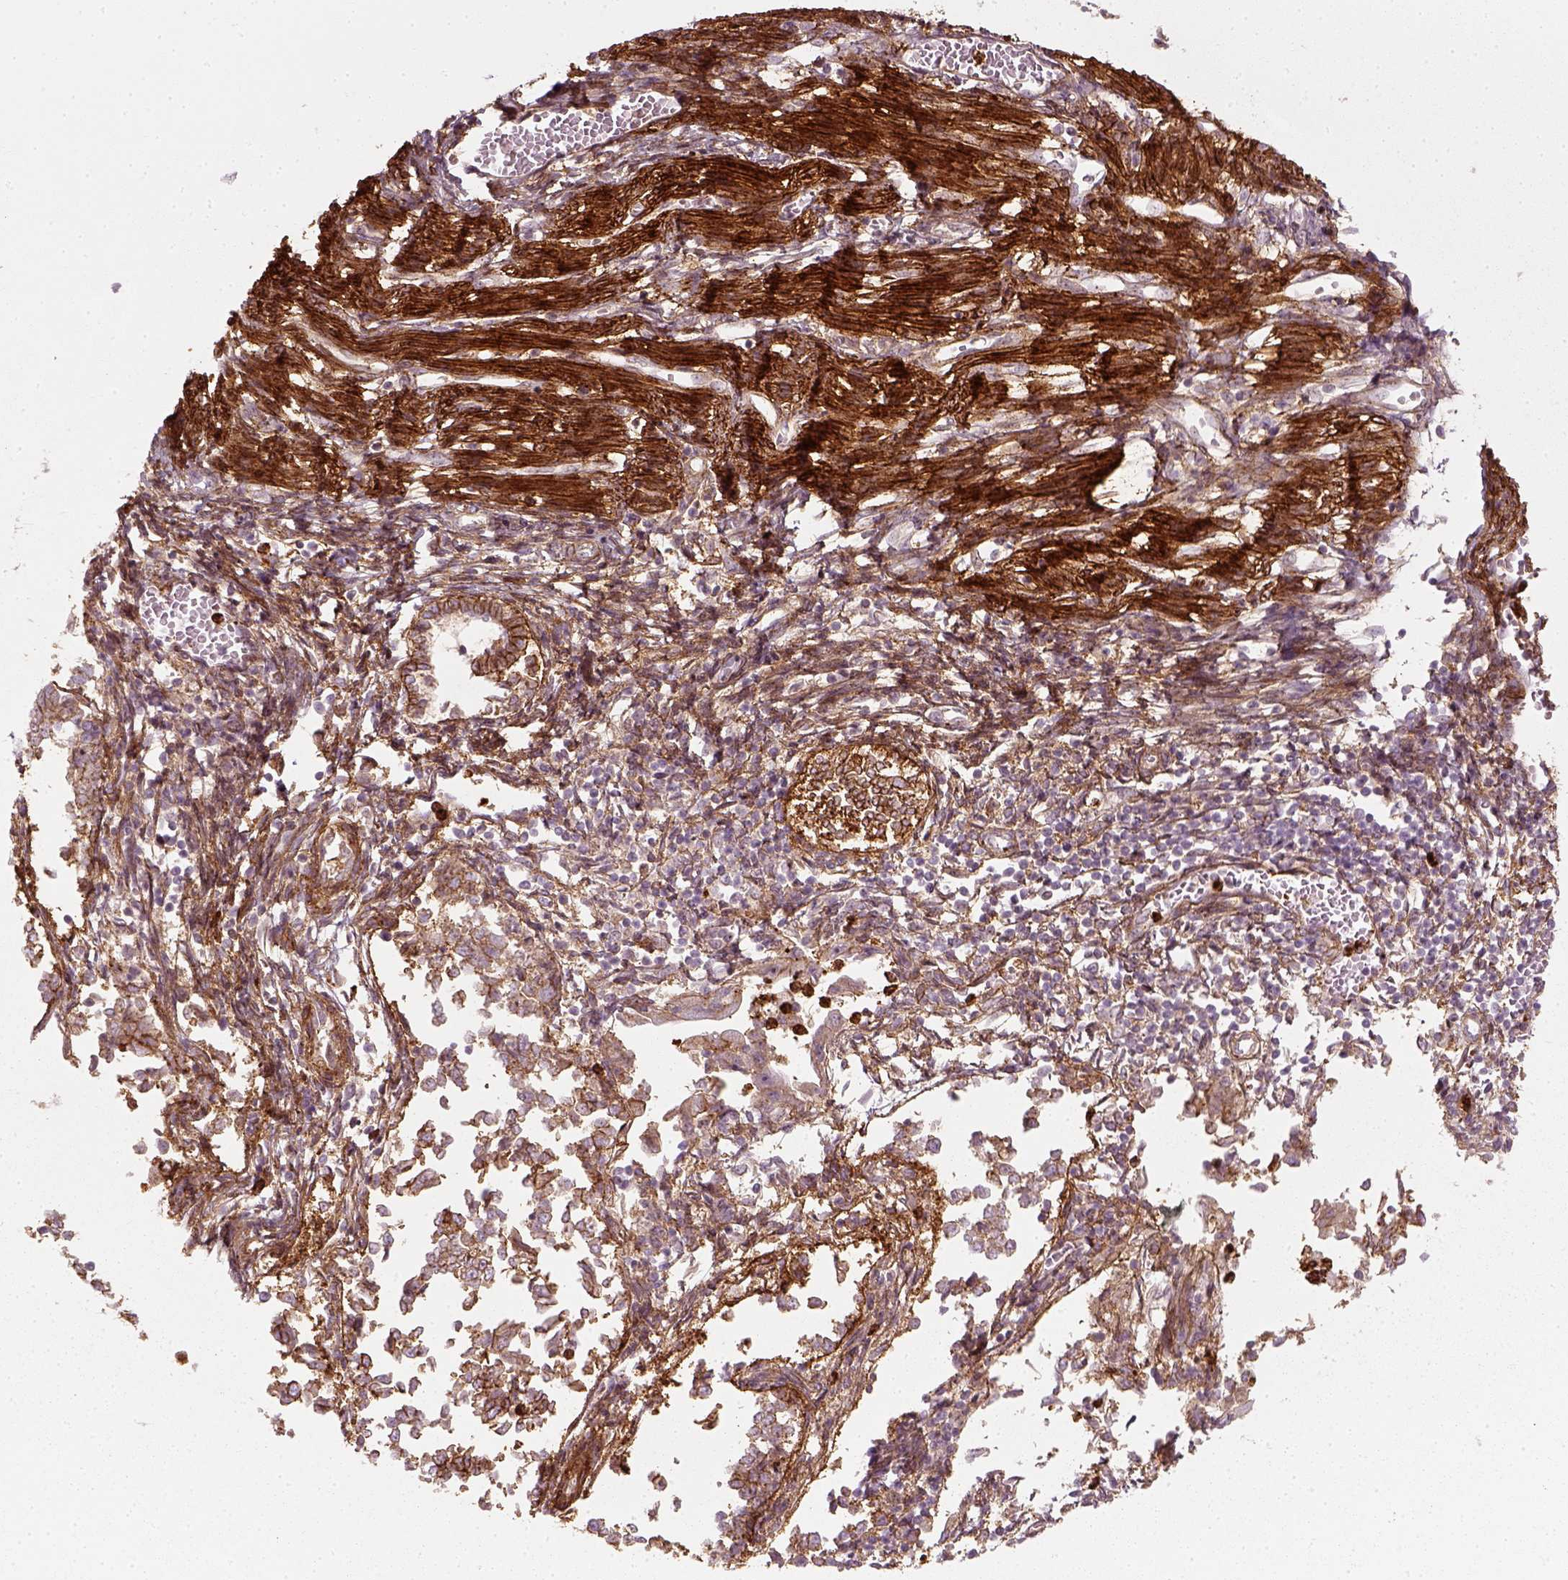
{"staining": {"intensity": "strong", "quantity": ">75%", "location": "cytoplasmic/membranous"}, "tissue": "endometrial cancer", "cell_type": "Tumor cells", "image_type": "cancer", "snomed": [{"axis": "morphology", "description": "Adenocarcinoma, NOS"}, {"axis": "topography", "description": "Endometrium"}], "caption": "Immunohistochemistry (IHC) image of endometrial cancer (adenocarcinoma) stained for a protein (brown), which demonstrates high levels of strong cytoplasmic/membranous expression in approximately >75% of tumor cells.", "gene": "NPTN", "patient": {"sex": "female", "age": 65}}